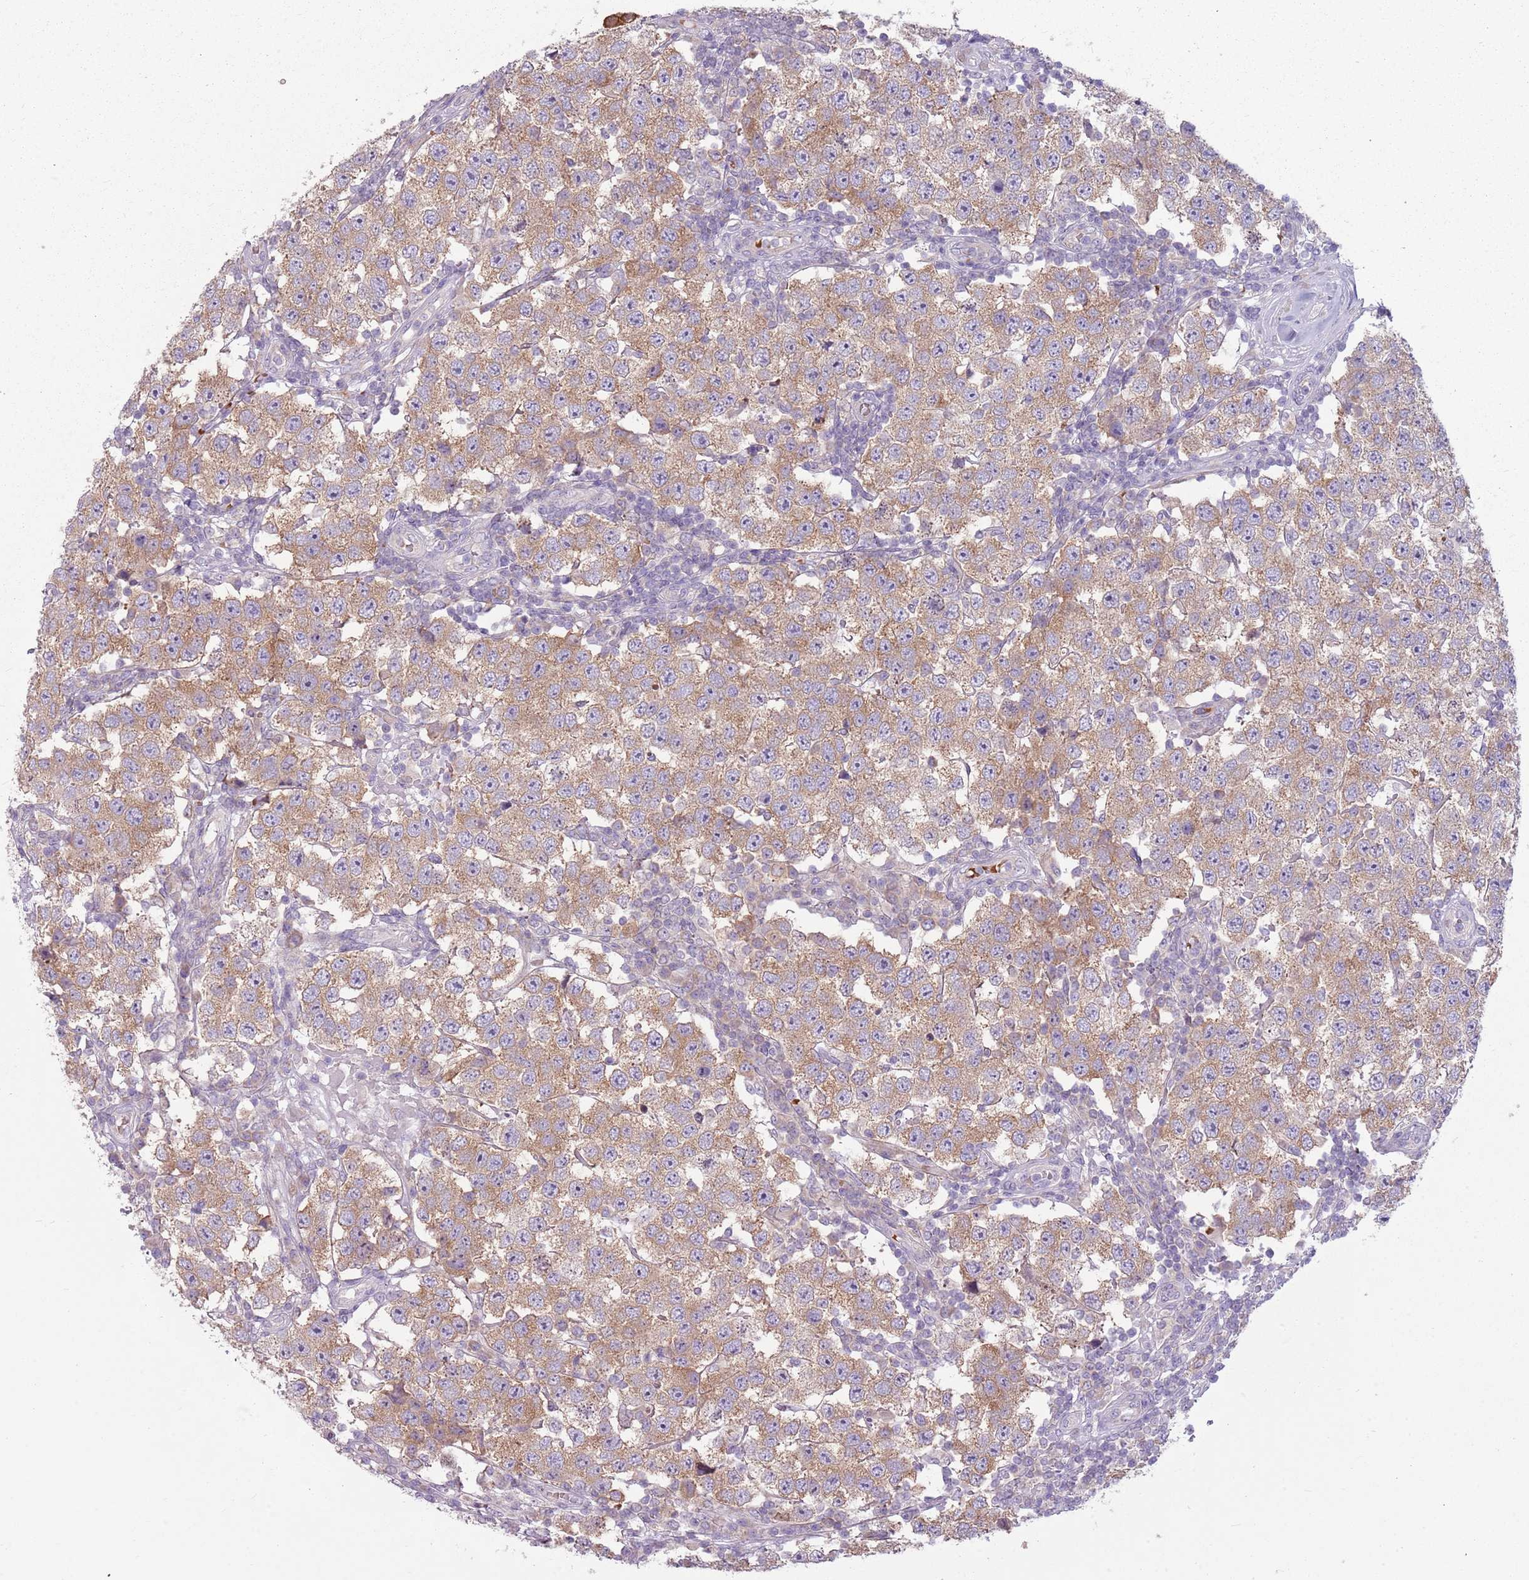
{"staining": {"intensity": "weak", "quantity": ">75%", "location": "cytoplasmic/membranous"}, "tissue": "testis cancer", "cell_type": "Tumor cells", "image_type": "cancer", "snomed": [{"axis": "morphology", "description": "Seminoma, NOS"}, {"axis": "topography", "description": "Testis"}], "caption": "This is a micrograph of IHC staining of testis cancer (seminoma), which shows weak staining in the cytoplasmic/membranous of tumor cells.", "gene": "HSPA14", "patient": {"sex": "male", "age": 34}}